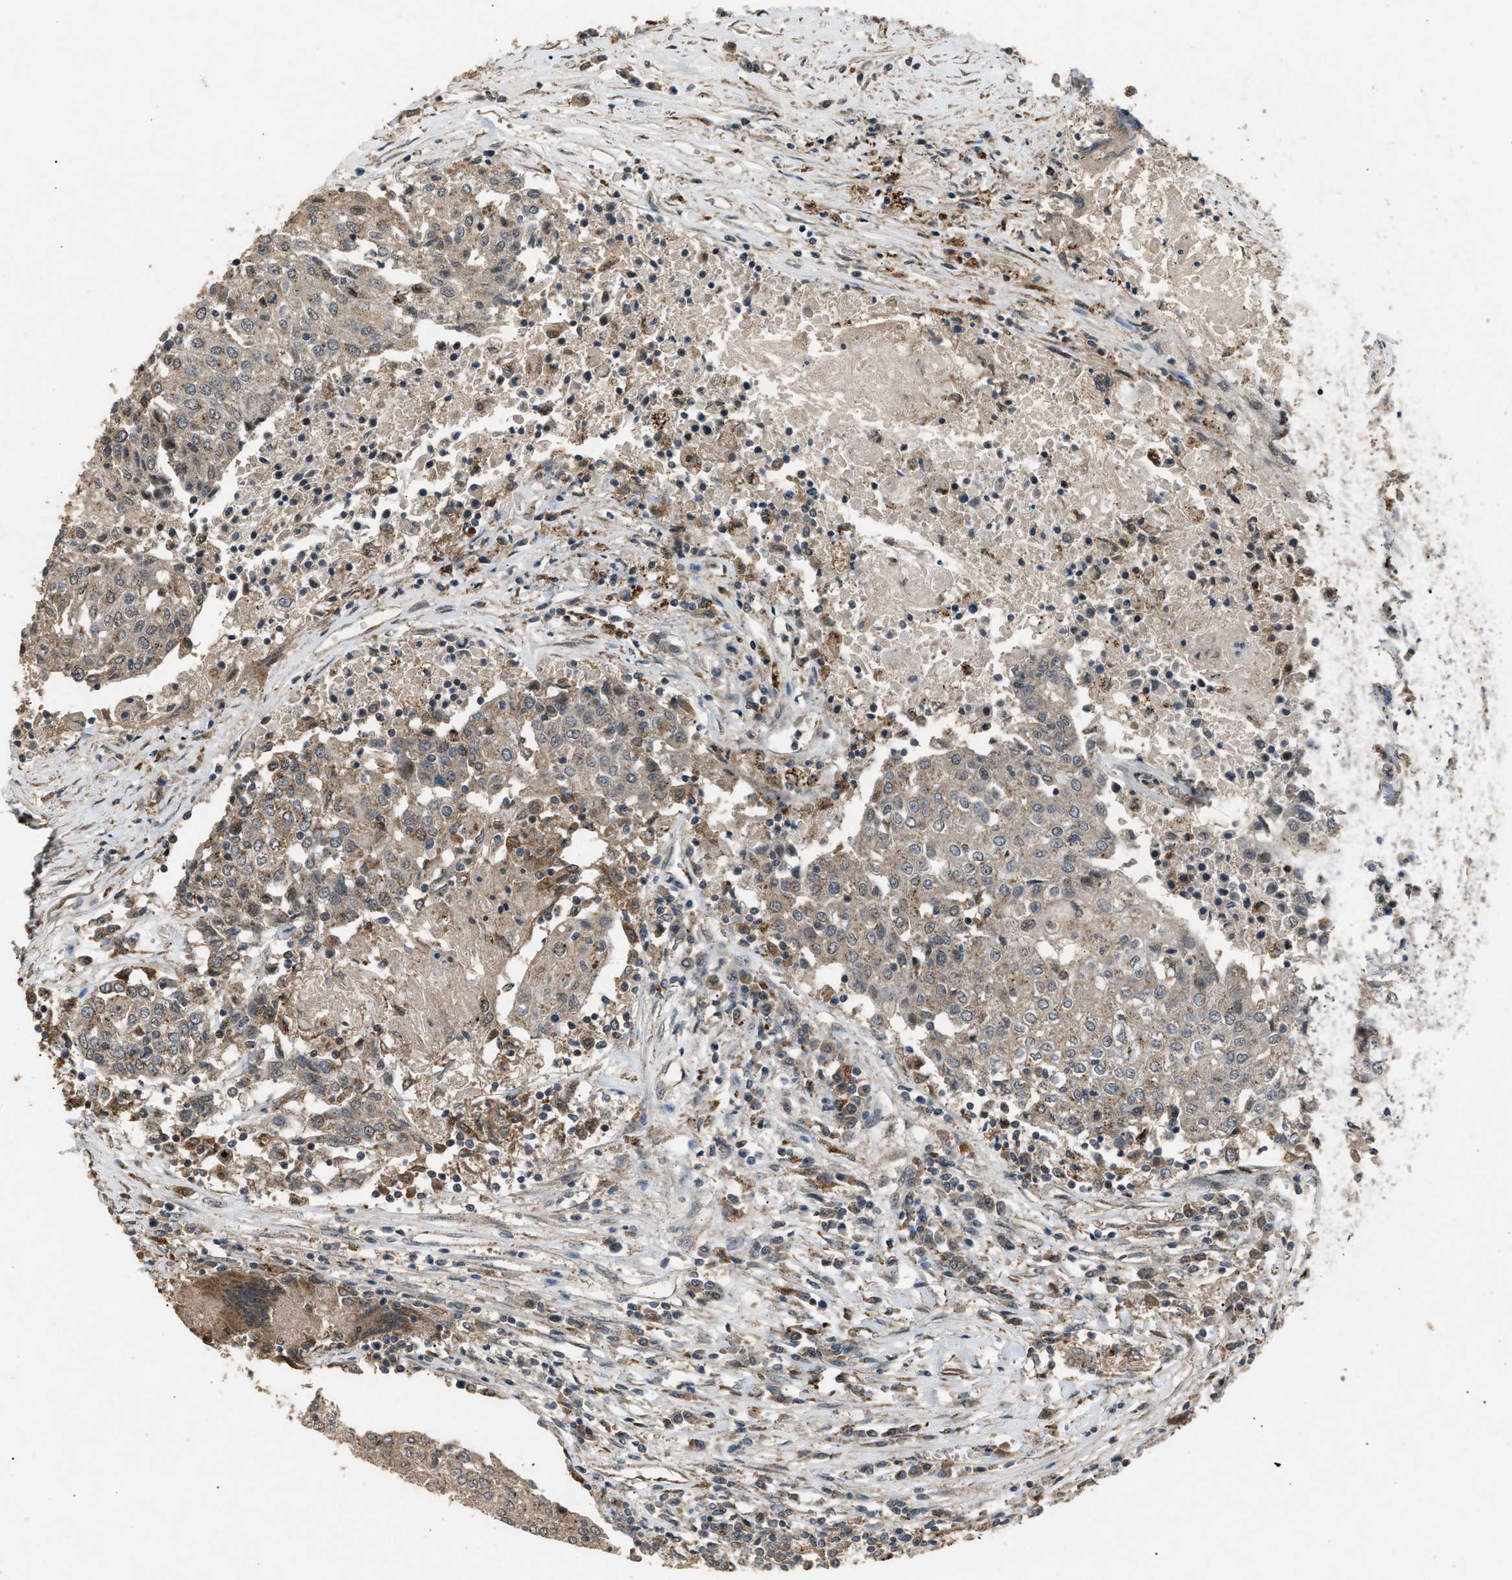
{"staining": {"intensity": "weak", "quantity": ">75%", "location": "cytoplasmic/membranous"}, "tissue": "urothelial cancer", "cell_type": "Tumor cells", "image_type": "cancer", "snomed": [{"axis": "morphology", "description": "Urothelial carcinoma, High grade"}, {"axis": "topography", "description": "Urinary bladder"}], "caption": "Protein expression analysis of high-grade urothelial carcinoma demonstrates weak cytoplasmic/membranous positivity in approximately >75% of tumor cells. (DAB (3,3'-diaminobenzidine) IHC, brown staining for protein, blue staining for nuclei).", "gene": "PSMD1", "patient": {"sex": "female", "age": 85}}